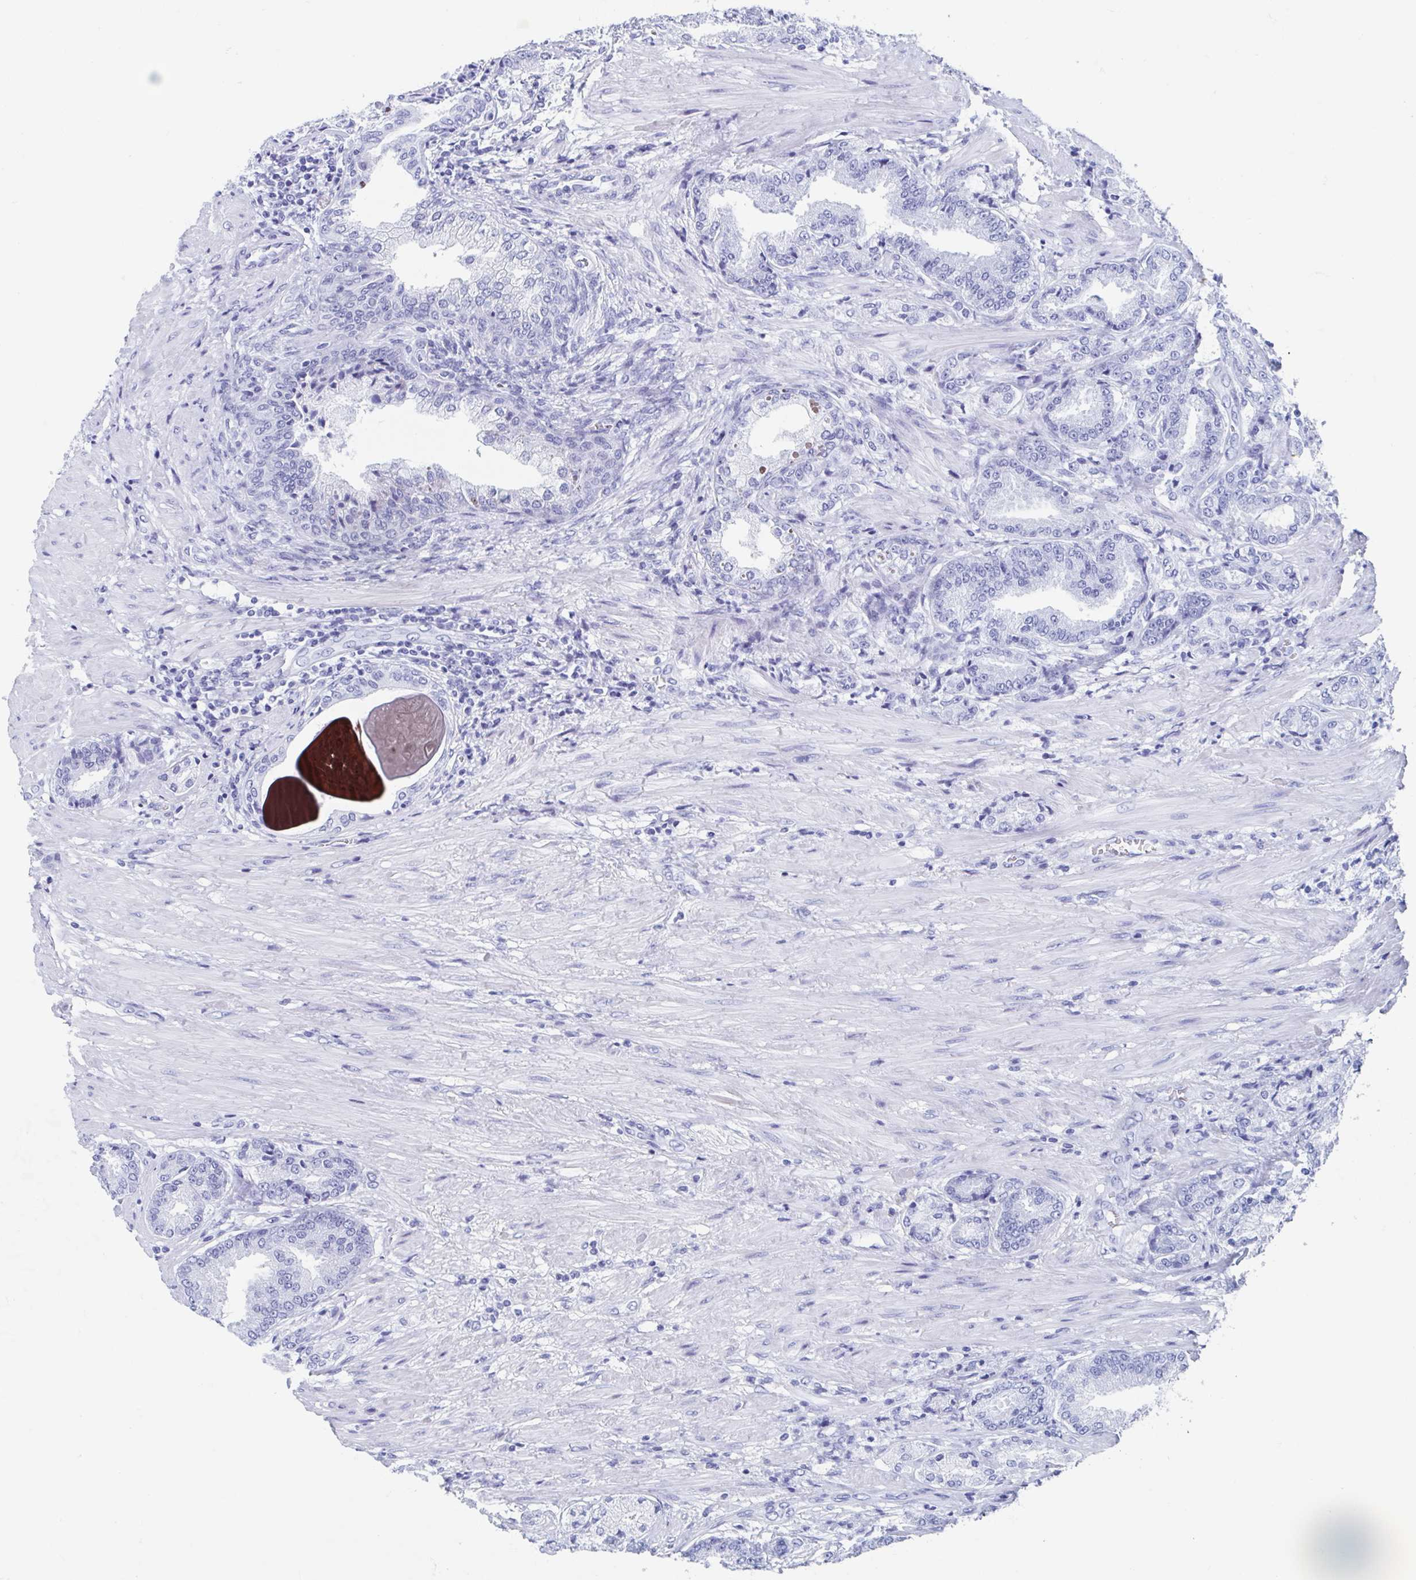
{"staining": {"intensity": "negative", "quantity": "none", "location": "none"}, "tissue": "prostate cancer", "cell_type": "Tumor cells", "image_type": "cancer", "snomed": [{"axis": "morphology", "description": "Adenocarcinoma, High grade"}, {"axis": "topography", "description": "Prostate and seminal vesicle, NOS"}], "caption": "An immunohistochemistry micrograph of prostate adenocarcinoma (high-grade) is shown. There is no staining in tumor cells of prostate adenocarcinoma (high-grade).", "gene": "HDGFL1", "patient": {"sex": "male", "age": 61}}